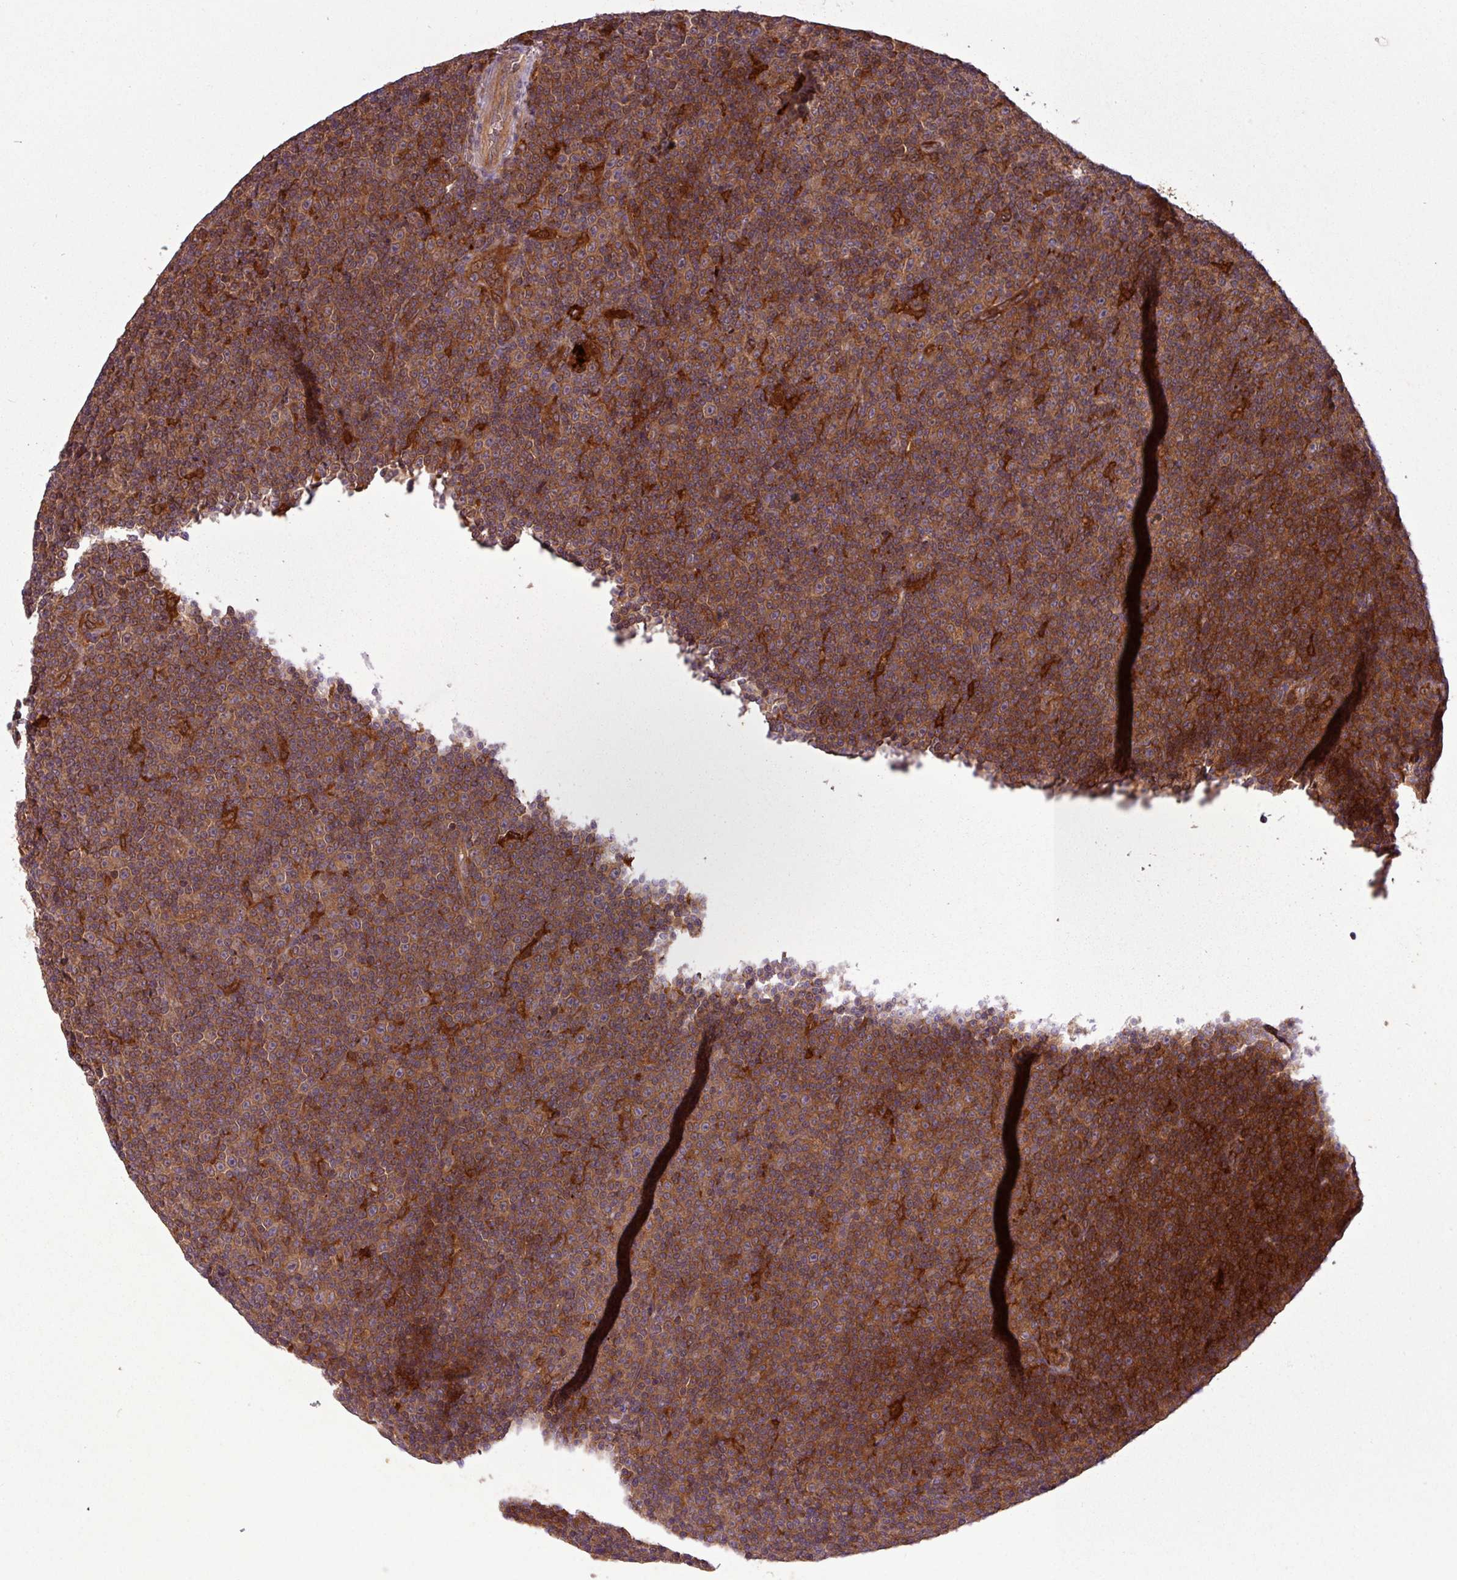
{"staining": {"intensity": "strong", "quantity": ">75%", "location": "cytoplasmic/membranous"}, "tissue": "lymphoma", "cell_type": "Tumor cells", "image_type": "cancer", "snomed": [{"axis": "morphology", "description": "Malignant lymphoma, non-Hodgkin's type, Low grade"}, {"axis": "topography", "description": "Lymph node"}], "caption": "A high amount of strong cytoplasmic/membranous staining is present in about >75% of tumor cells in low-grade malignant lymphoma, non-Hodgkin's type tissue. (DAB (3,3'-diaminobenzidine) IHC with brightfield microscopy, high magnification).", "gene": "SIRPB2", "patient": {"sex": "female", "age": 67}}